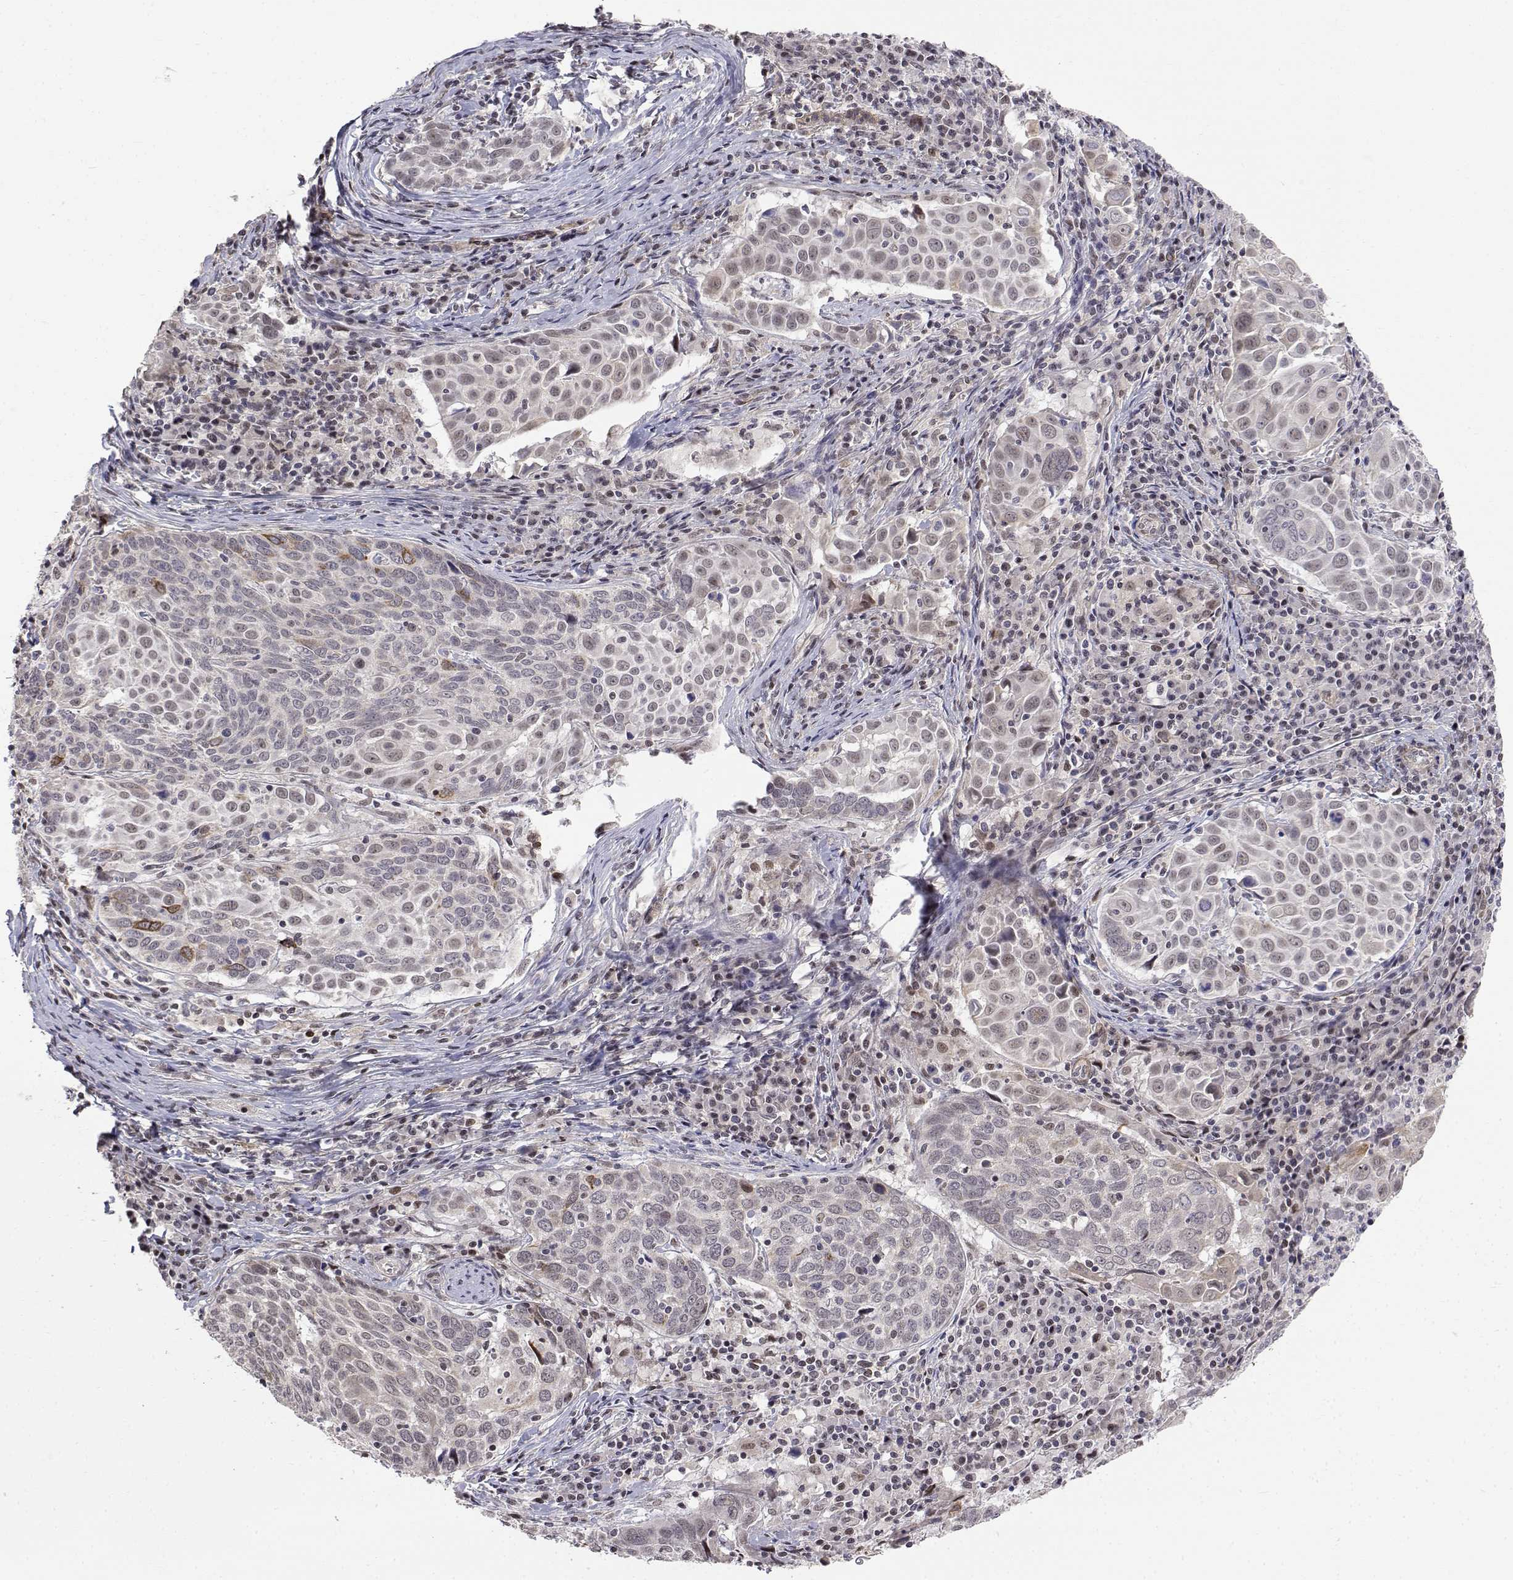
{"staining": {"intensity": "negative", "quantity": "none", "location": "none"}, "tissue": "lung cancer", "cell_type": "Tumor cells", "image_type": "cancer", "snomed": [{"axis": "morphology", "description": "Squamous cell carcinoma, NOS"}, {"axis": "topography", "description": "Lung"}], "caption": "Tumor cells show no significant positivity in lung cancer.", "gene": "ITGA7", "patient": {"sex": "male", "age": 57}}